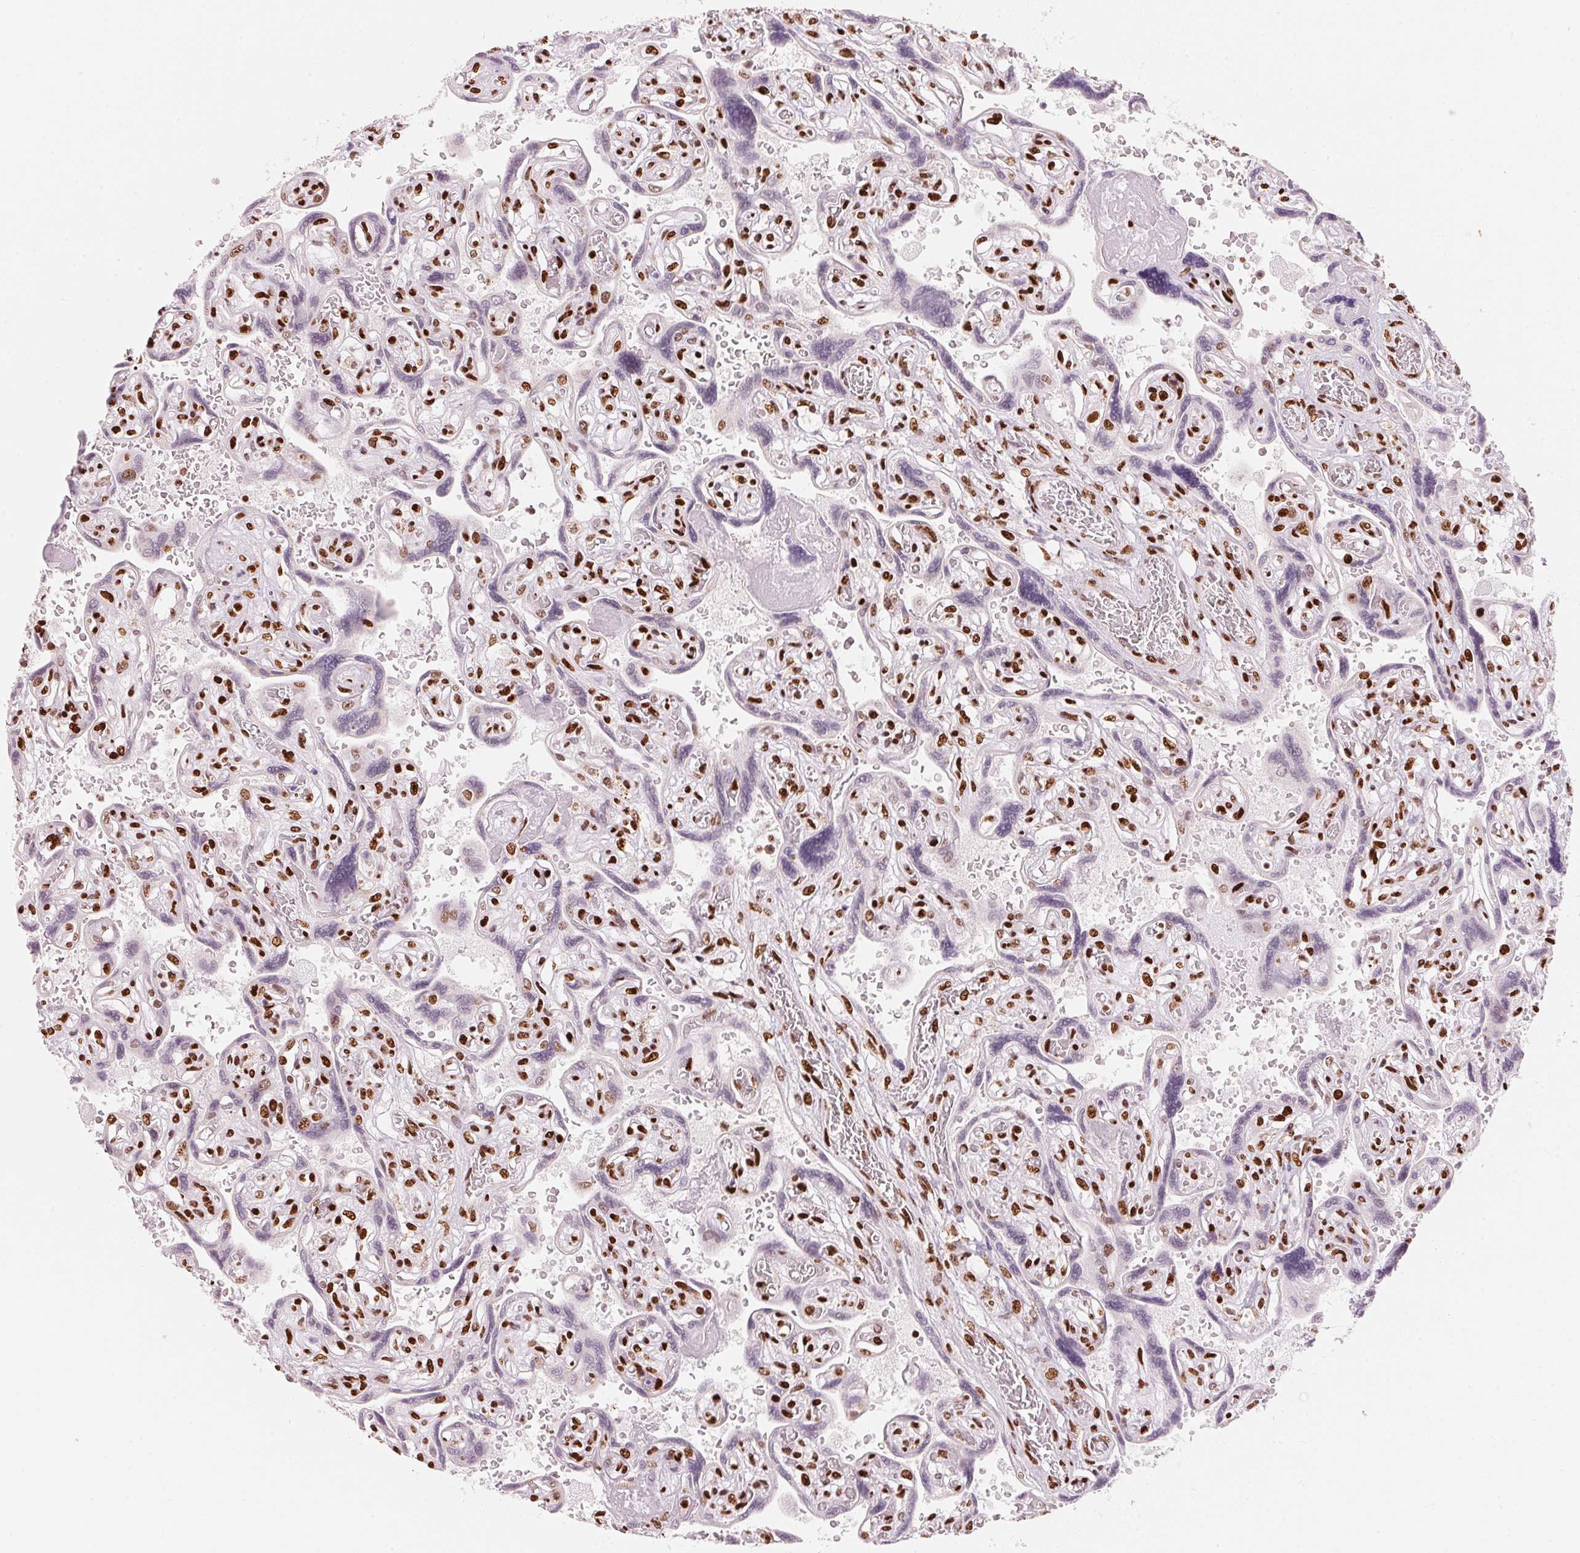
{"staining": {"intensity": "strong", "quantity": ">75%", "location": "nuclear"}, "tissue": "placenta", "cell_type": "Decidual cells", "image_type": "normal", "snomed": [{"axis": "morphology", "description": "Normal tissue, NOS"}, {"axis": "topography", "description": "Placenta"}], "caption": "Approximately >75% of decidual cells in benign human placenta reveal strong nuclear protein positivity as visualized by brown immunohistochemical staining.", "gene": "NXF1", "patient": {"sex": "female", "age": 32}}